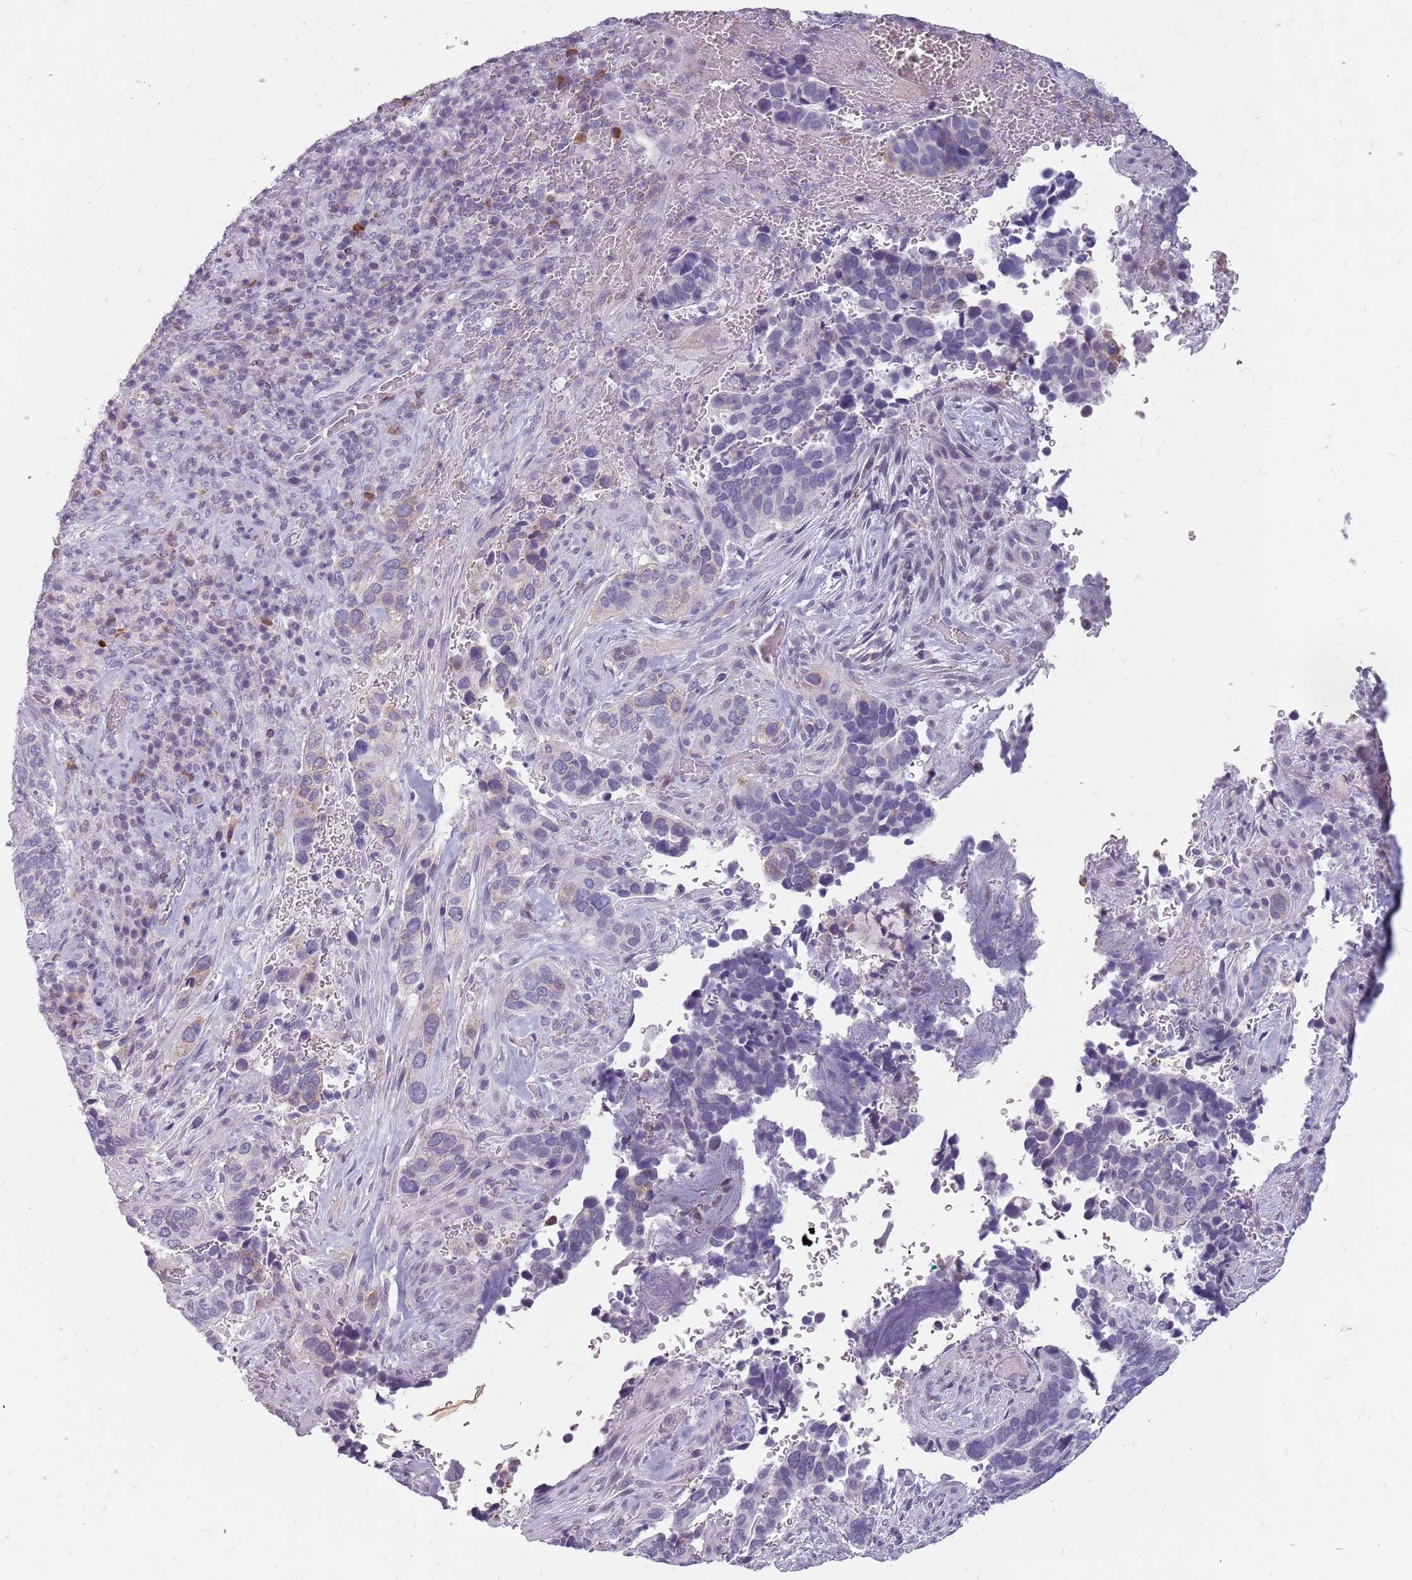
{"staining": {"intensity": "negative", "quantity": "none", "location": "none"}, "tissue": "cervical cancer", "cell_type": "Tumor cells", "image_type": "cancer", "snomed": [{"axis": "morphology", "description": "Squamous cell carcinoma, NOS"}, {"axis": "topography", "description": "Cervix"}], "caption": "Immunohistochemical staining of squamous cell carcinoma (cervical) displays no significant positivity in tumor cells.", "gene": "NEK6", "patient": {"sex": "female", "age": 38}}